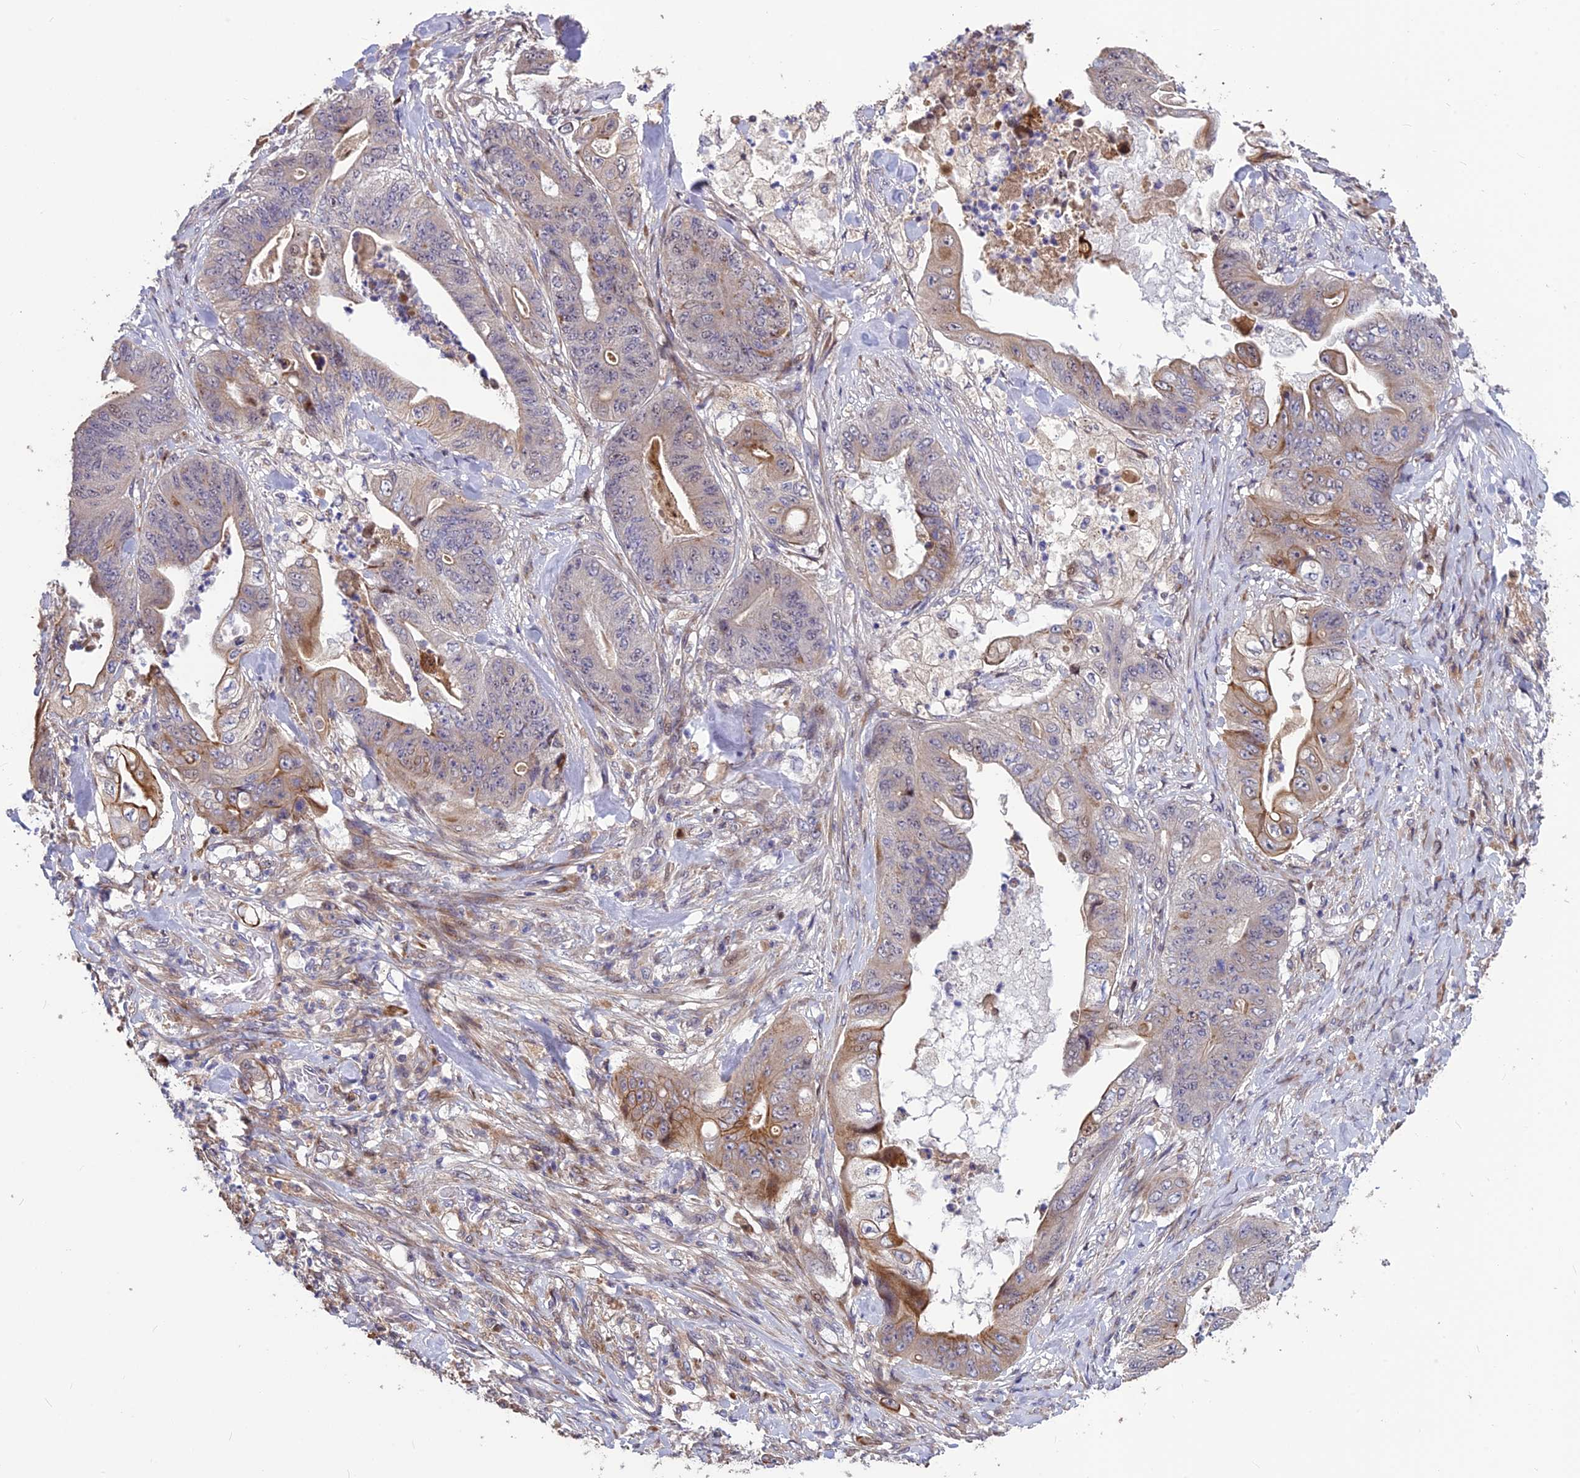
{"staining": {"intensity": "strong", "quantity": "<25%", "location": "cytoplasmic/membranous"}, "tissue": "stomach cancer", "cell_type": "Tumor cells", "image_type": "cancer", "snomed": [{"axis": "morphology", "description": "Adenocarcinoma, NOS"}, {"axis": "topography", "description": "Stomach"}], "caption": "This is an image of IHC staining of stomach cancer, which shows strong expression in the cytoplasmic/membranous of tumor cells.", "gene": "SPG21", "patient": {"sex": "female", "age": 73}}